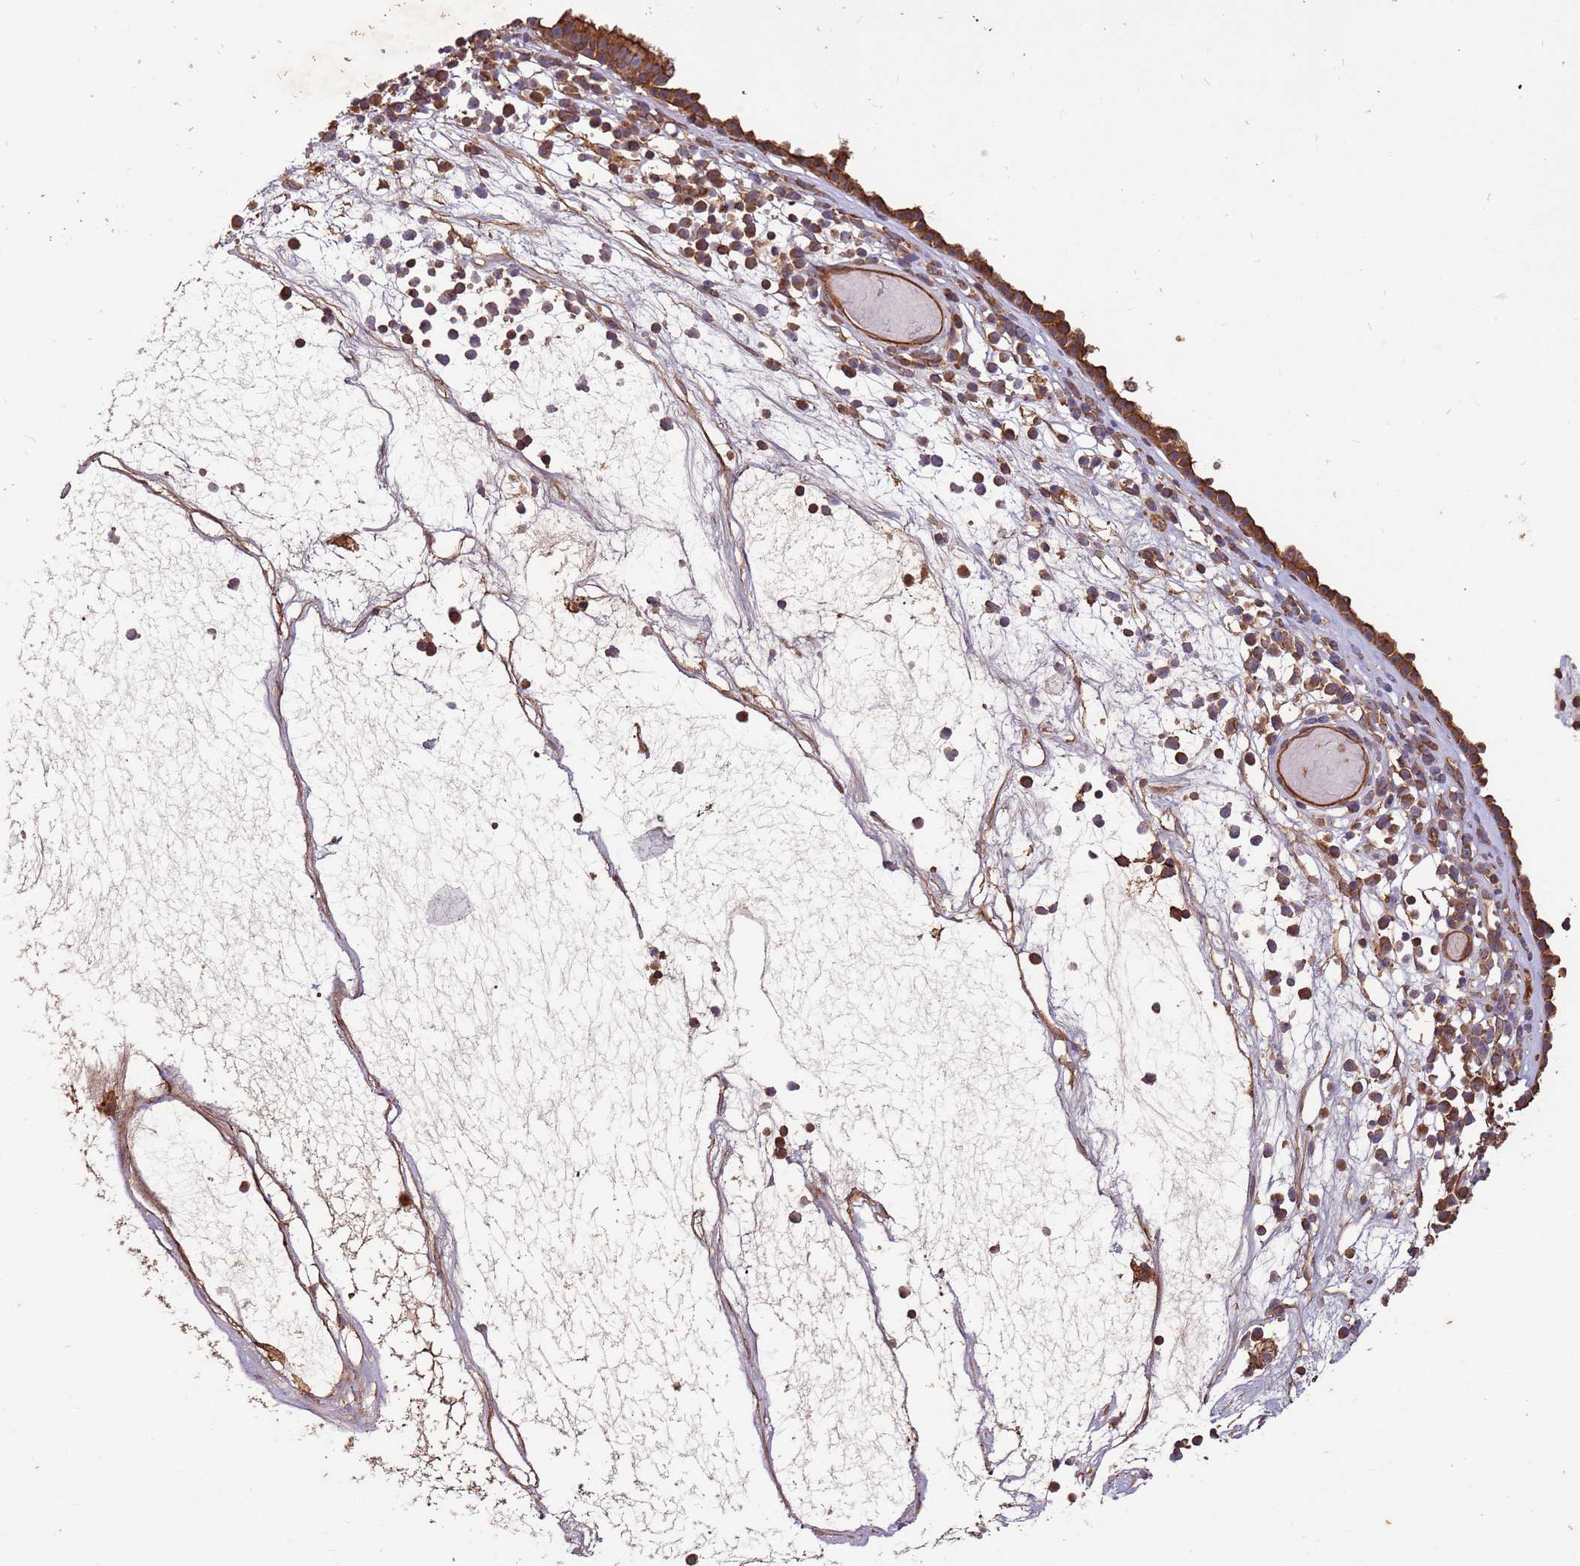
{"staining": {"intensity": "strong", "quantity": ">75%", "location": "cytoplasmic/membranous"}, "tissue": "nasopharynx", "cell_type": "Respiratory epithelial cells", "image_type": "normal", "snomed": [{"axis": "morphology", "description": "Normal tissue, NOS"}, {"axis": "morphology", "description": "Inflammation, NOS"}, {"axis": "topography", "description": "Nasopharynx"}], "caption": "High-magnification brightfield microscopy of normal nasopharynx stained with DAB (brown) and counterstained with hematoxylin (blue). respiratory epithelial cells exhibit strong cytoplasmic/membranous positivity is present in about>75% of cells.", "gene": "ACVR2A", "patient": {"sex": "male", "age": 70}}